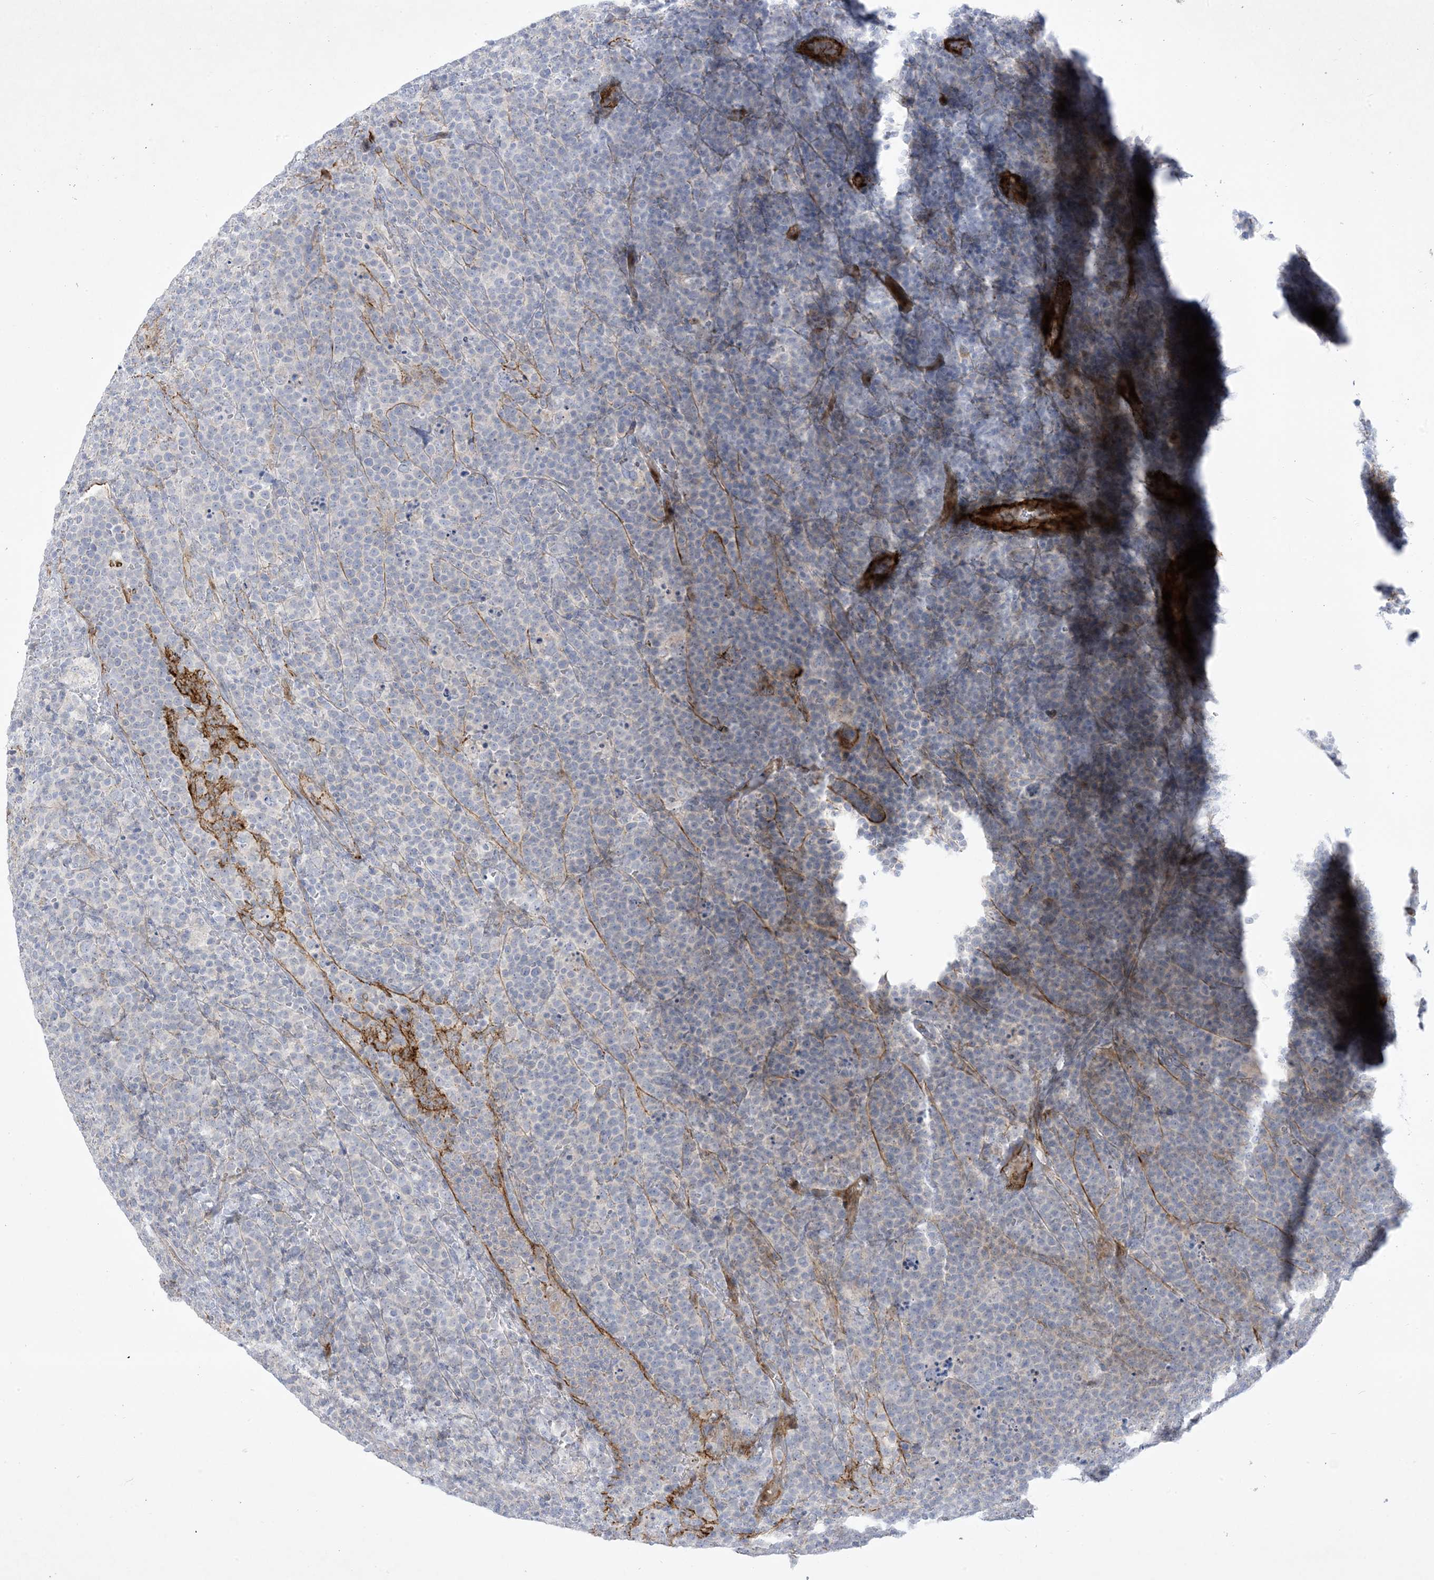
{"staining": {"intensity": "negative", "quantity": "none", "location": "none"}, "tissue": "lymphoma", "cell_type": "Tumor cells", "image_type": "cancer", "snomed": [{"axis": "morphology", "description": "Malignant lymphoma, non-Hodgkin's type, High grade"}, {"axis": "topography", "description": "Lymph node"}], "caption": "Human high-grade malignant lymphoma, non-Hodgkin's type stained for a protein using immunohistochemistry (IHC) displays no expression in tumor cells.", "gene": "B3GNT7", "patient": {"sex": "male", "age": 61}}